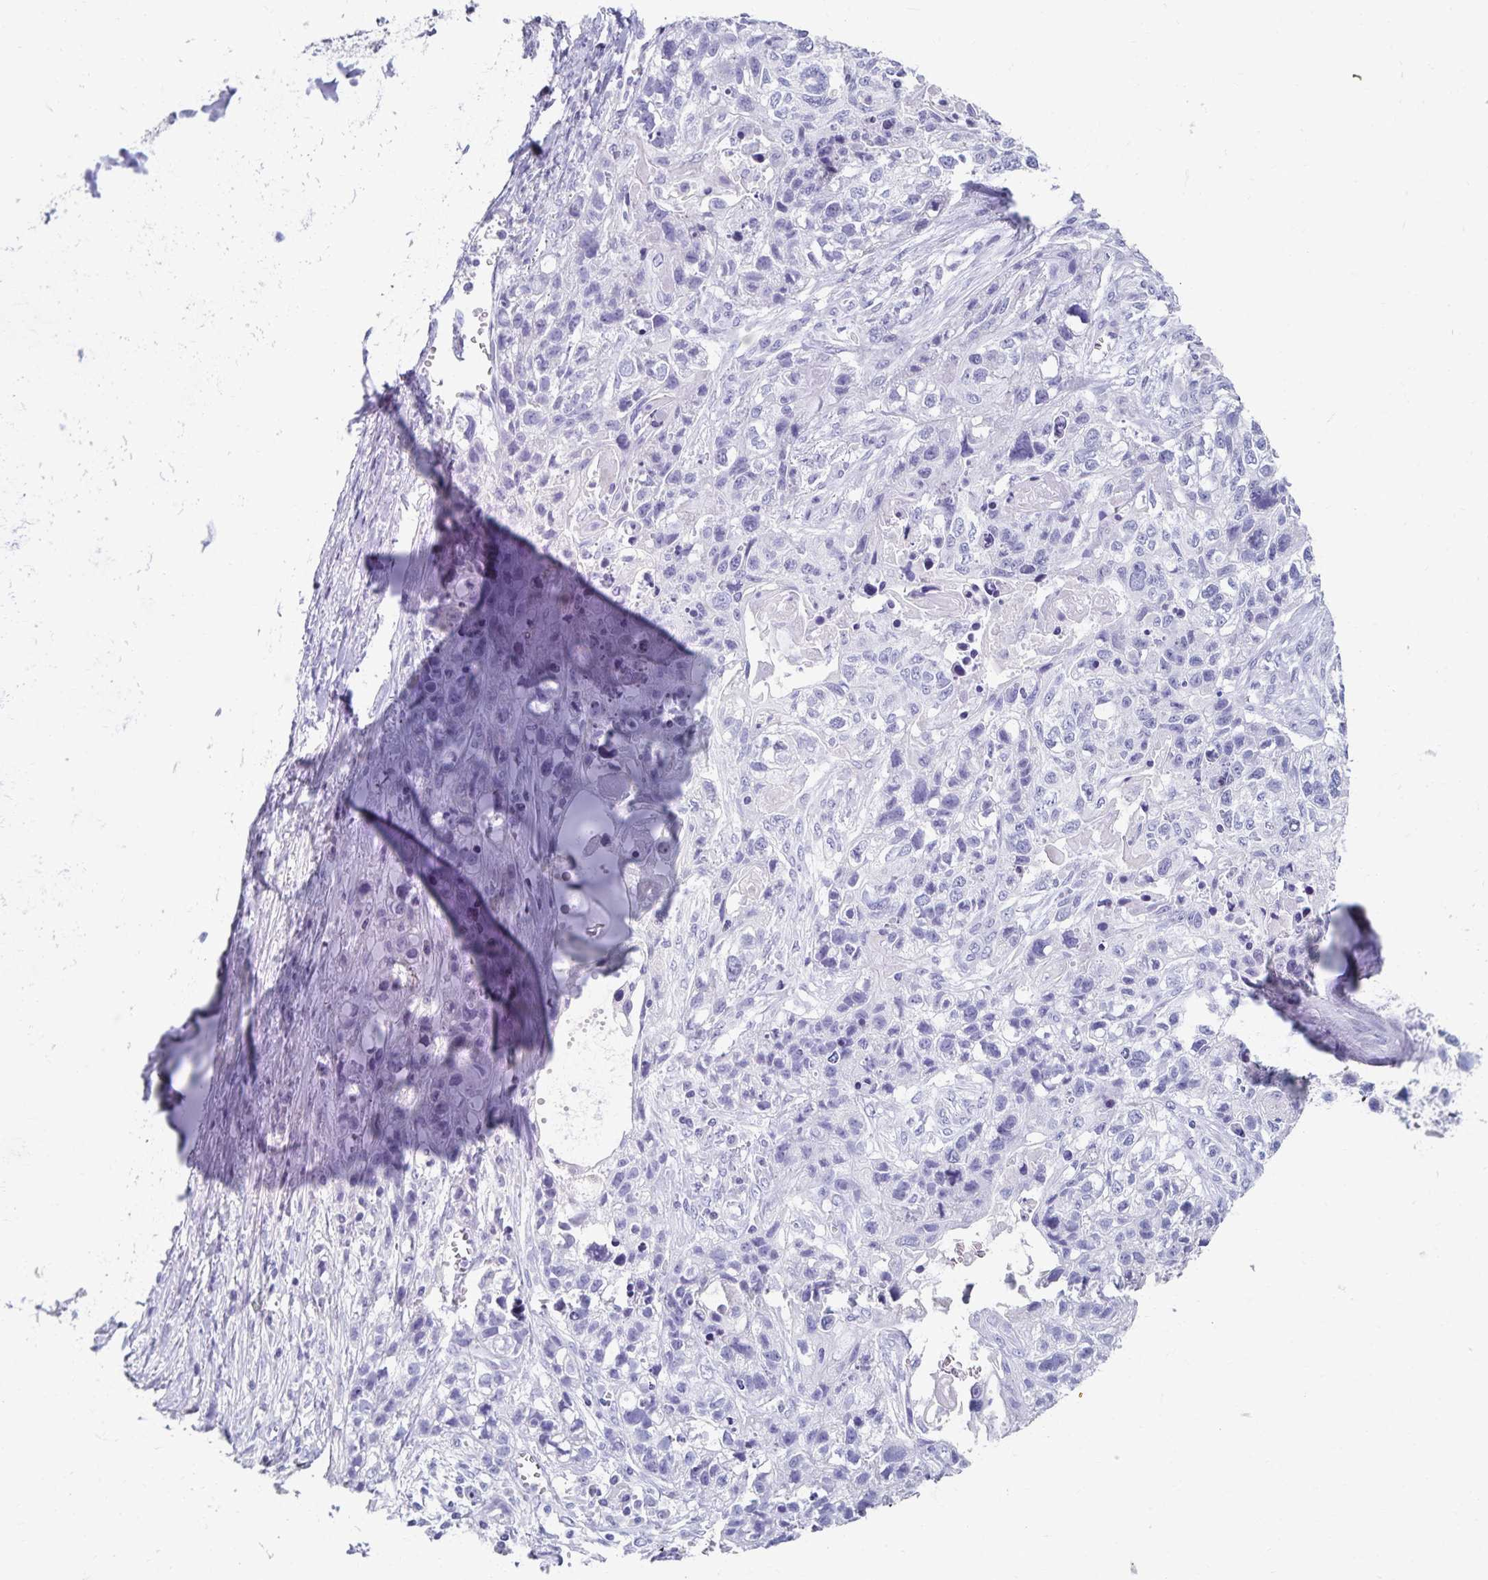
{"staining": {"intensity": "negative", "quantity": "none", "location": "none"}, "tissue": "lung cancer", "cell_type": "Tumor cells", "image_type": "cancer", "snomed": [{"axis": "morphology", "description": "Squamous cell carcinoma, NOS"}, {"axis": "topography", "description": "Lung"}], "caption": "Immunohistochemical staining of human lung squamous cell carcinoma demonstrates no significant staining in tumor cells.", "gene": "C2orf50", "patient": {"sex": "male", "age": 74}}